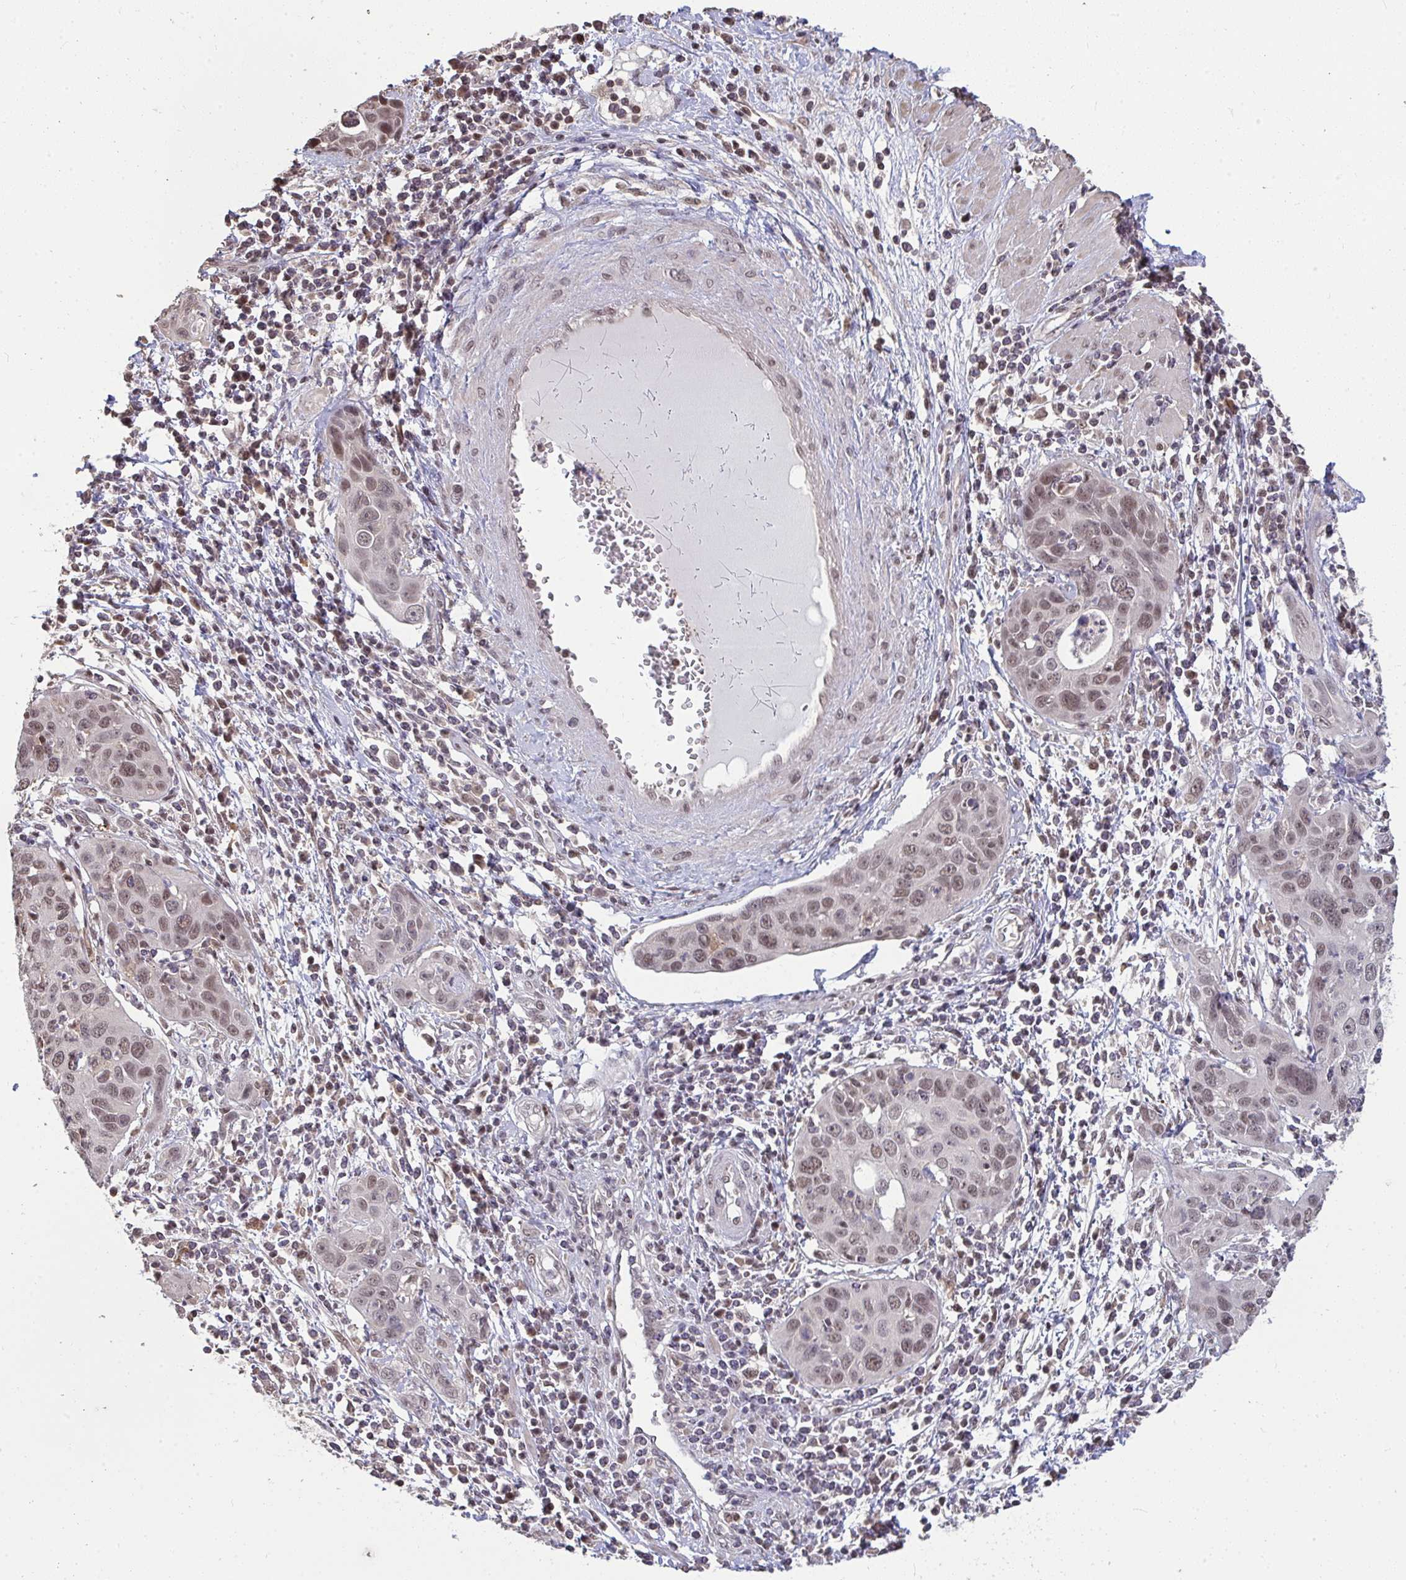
{"staining": {"intensity": "weak", "quantity": ">75%", "location": "nuclear"}, "tissue": "cervical cancer", "cell_type": "Tumor cells", "image_type": "cancer", "snomed": [{"axis": "morphology", "description": "Squamous cell carcinoma, NOS"}, {"axis": "topography", "description": "Cervix"}], "caption": "Protein positivity by immunohistochemistry (IHC) exhibits weak nuclear positivity in approximately >75% of tumor cells in cervical cancer (squamous cell carcinoma).", "gene": "SAP30", "patient": {"sex": "female", "age": 36}}